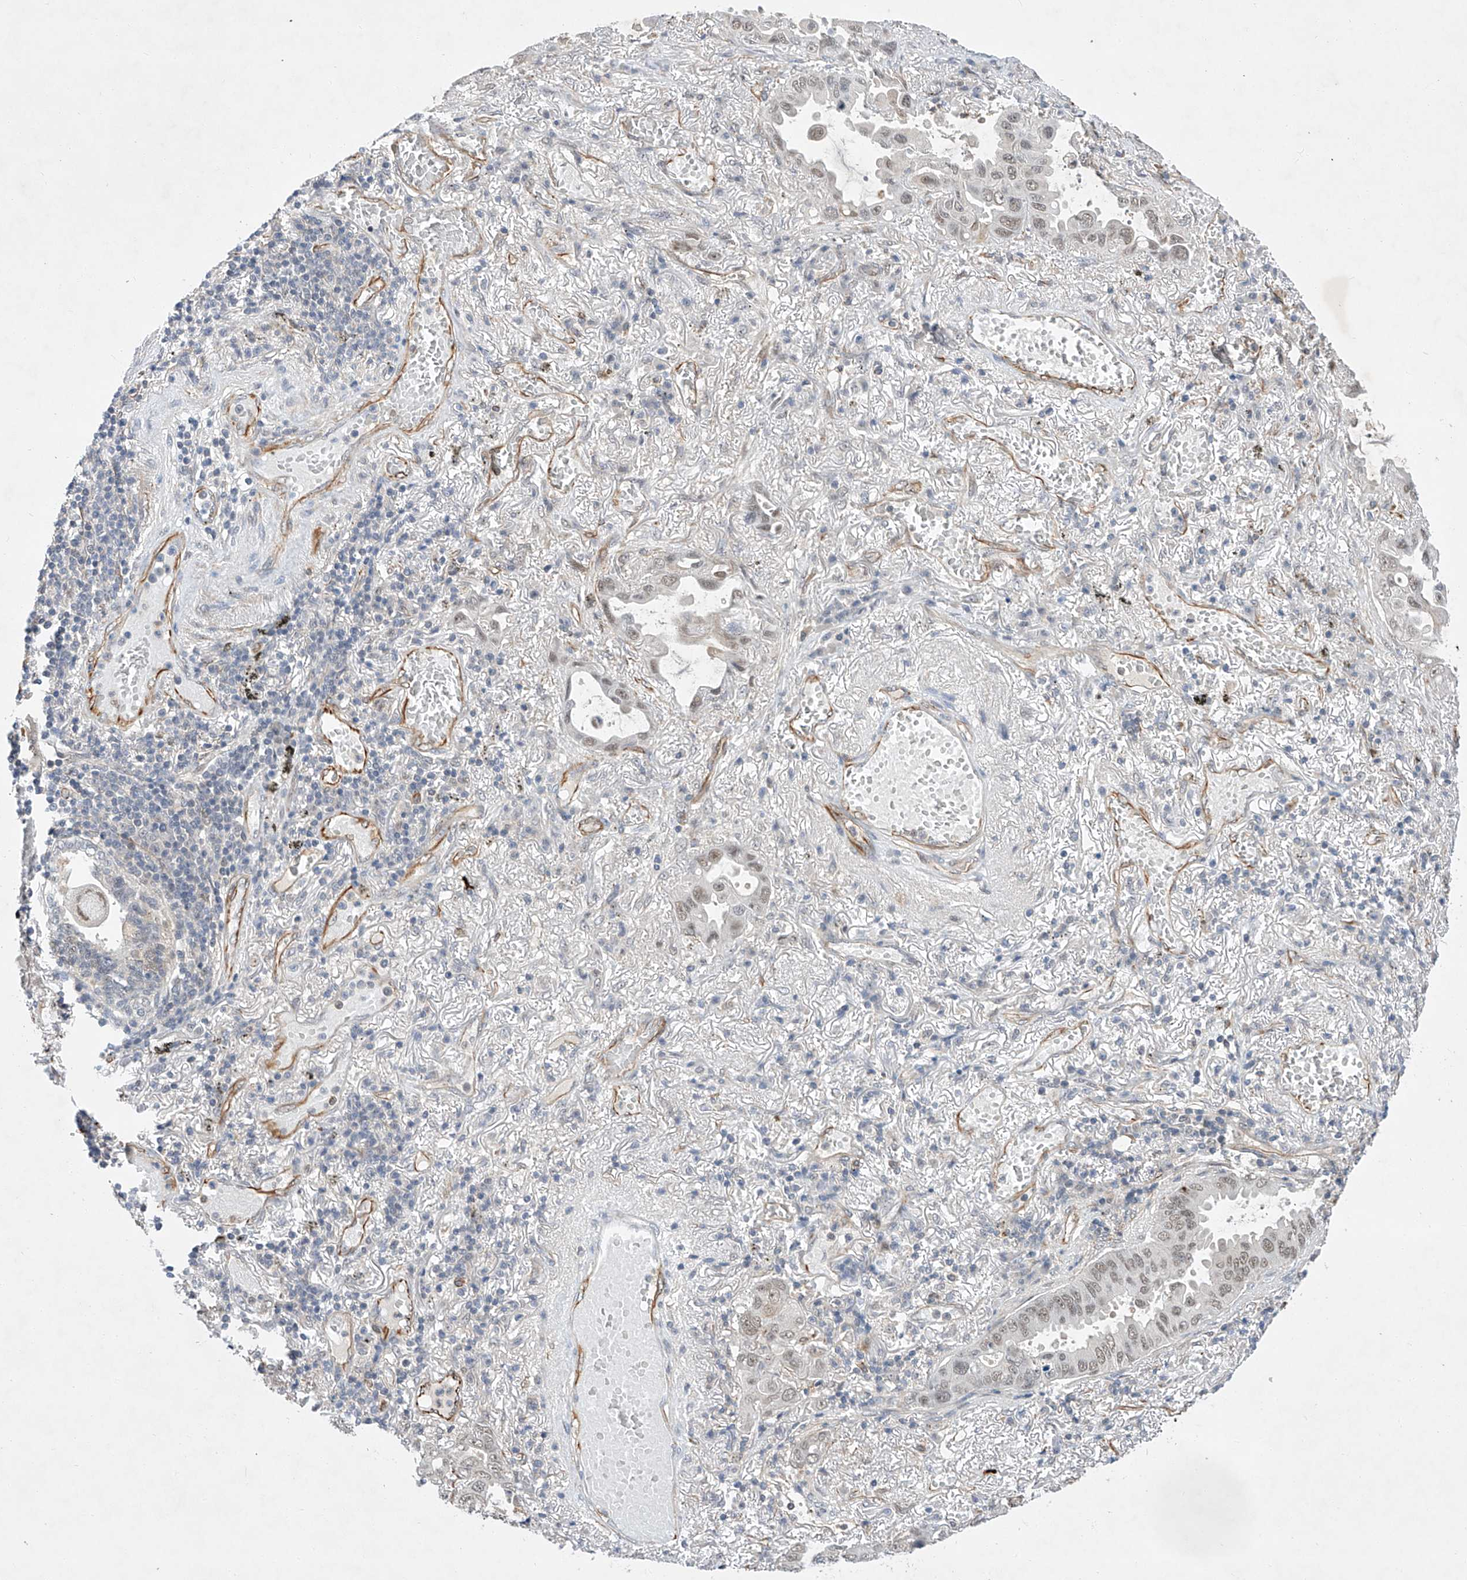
{"staining": {"intensity": "weak", "quantity": "25%-75%", "location": "nuclear"}, "tissue": "lung cancer", "cell_type": "Tumor cells", "image_type": "cancer", "snomed": [{"axis": "morphology", "description": "Adenocarcinoma, NOS"}, {"axis": "topography", "description": "Lung"}], "caption": "Adenocarcinoma (lung) stained with immunohistochemistry displays weak nuclear staining in about 25%-75% of tumor cells. The protein is shown in brown color, while the nuclei are stained blue.", "gene": "AMD1", "patient": {"sex": "male", "age": 64}}